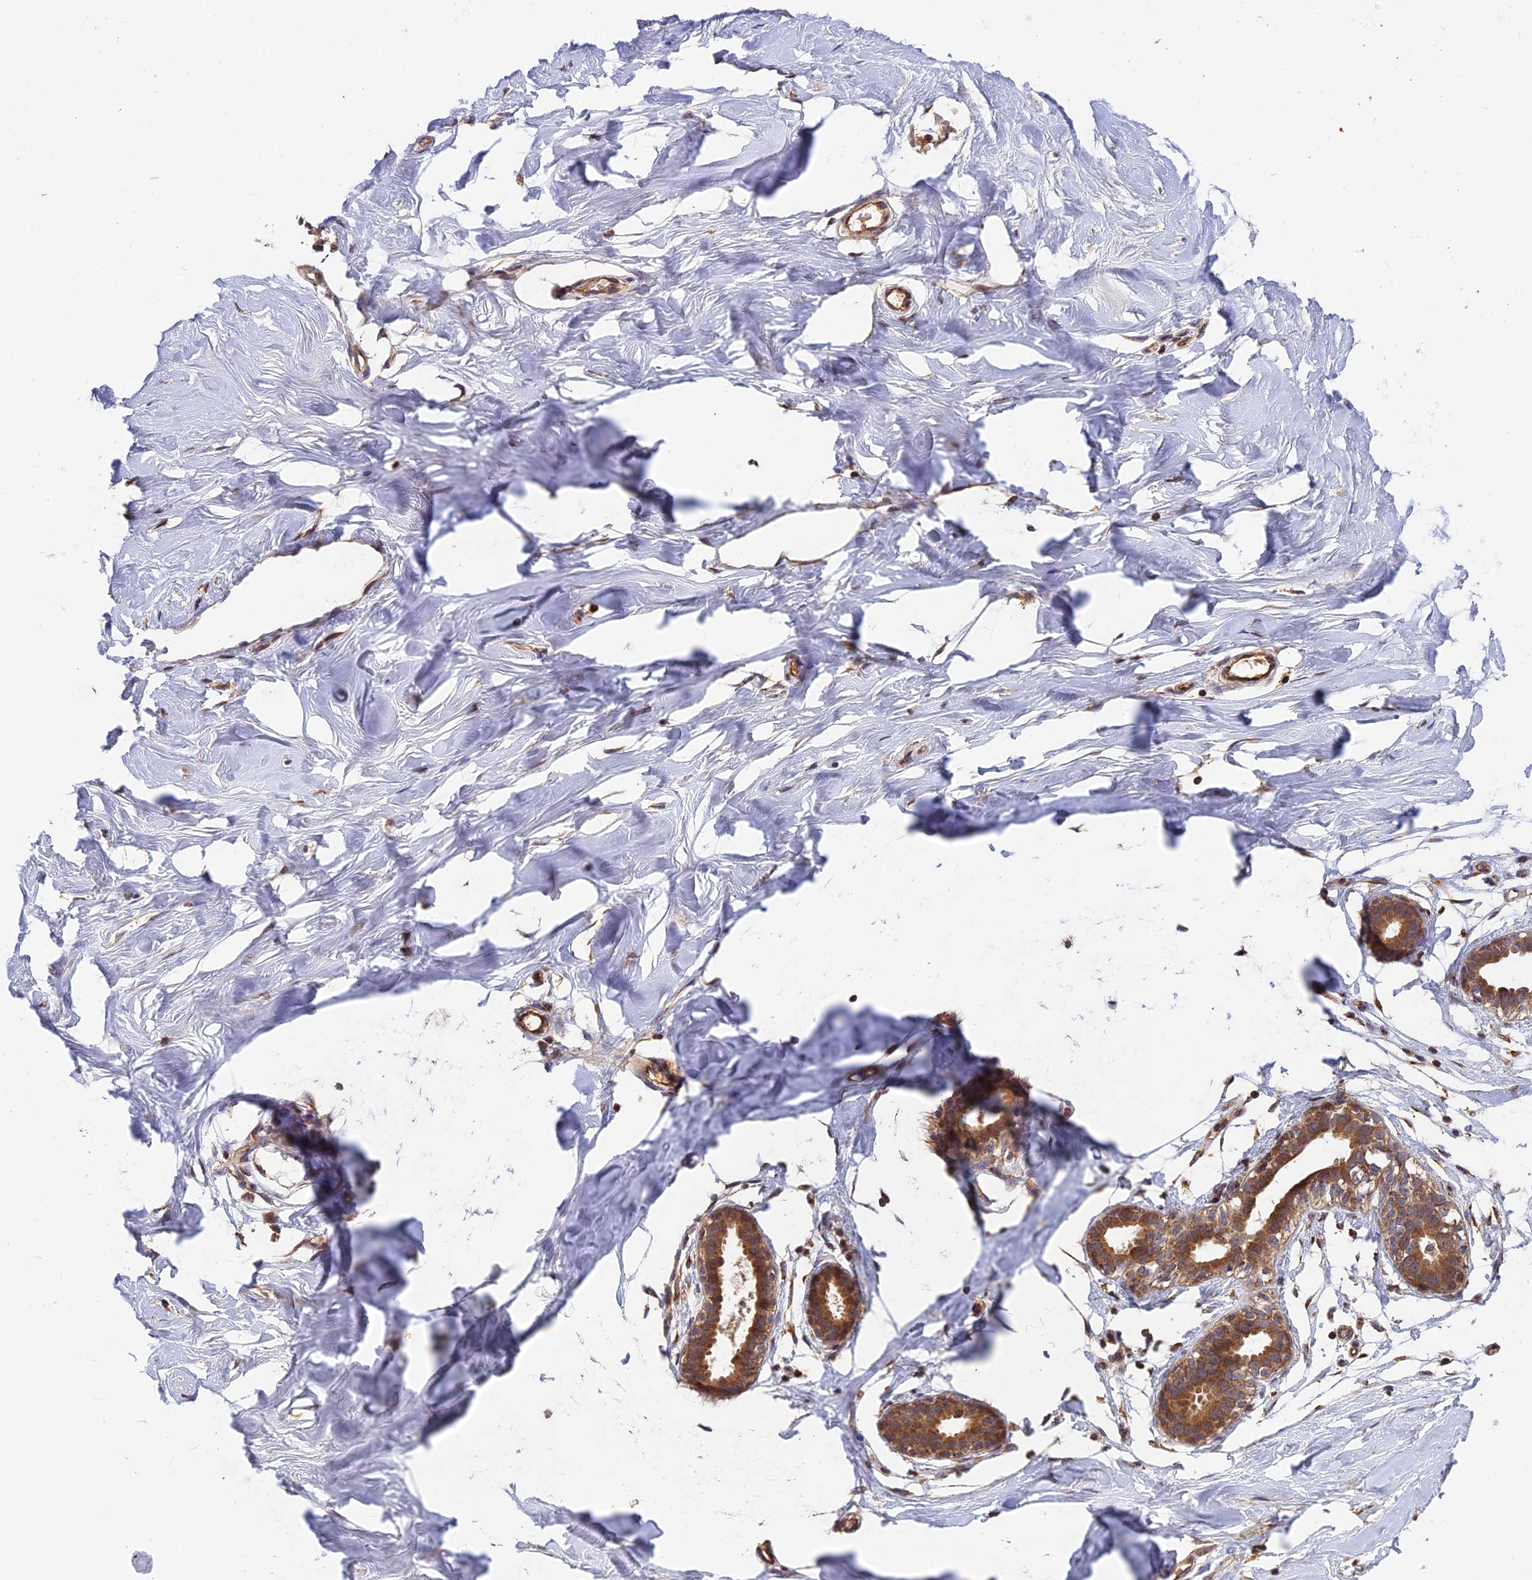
{"staining": {"intensity": "weak", "quantity": "<25%", "location": "cytoplasmic/membranous"}, "tissue": "breast", "cell_type": "Adipocytes", "image_type": "normal", "snomed": [{"axis": "morphology", "description": "Normal tissue, NOS"}, {"axis": "morphology", "description": "Adenoma, NOS"}, {"axis": "topography", "description": "Breast"}], "caption": "Immunohistochemistry of normal human breast displays no expression in adipocytes. (DAB (3,3'-diaminobenzidine) immunohistochemistry (IHC), high magnification).", "gene": "MNS1", "patient": {"sex": "female", "age": 23}}